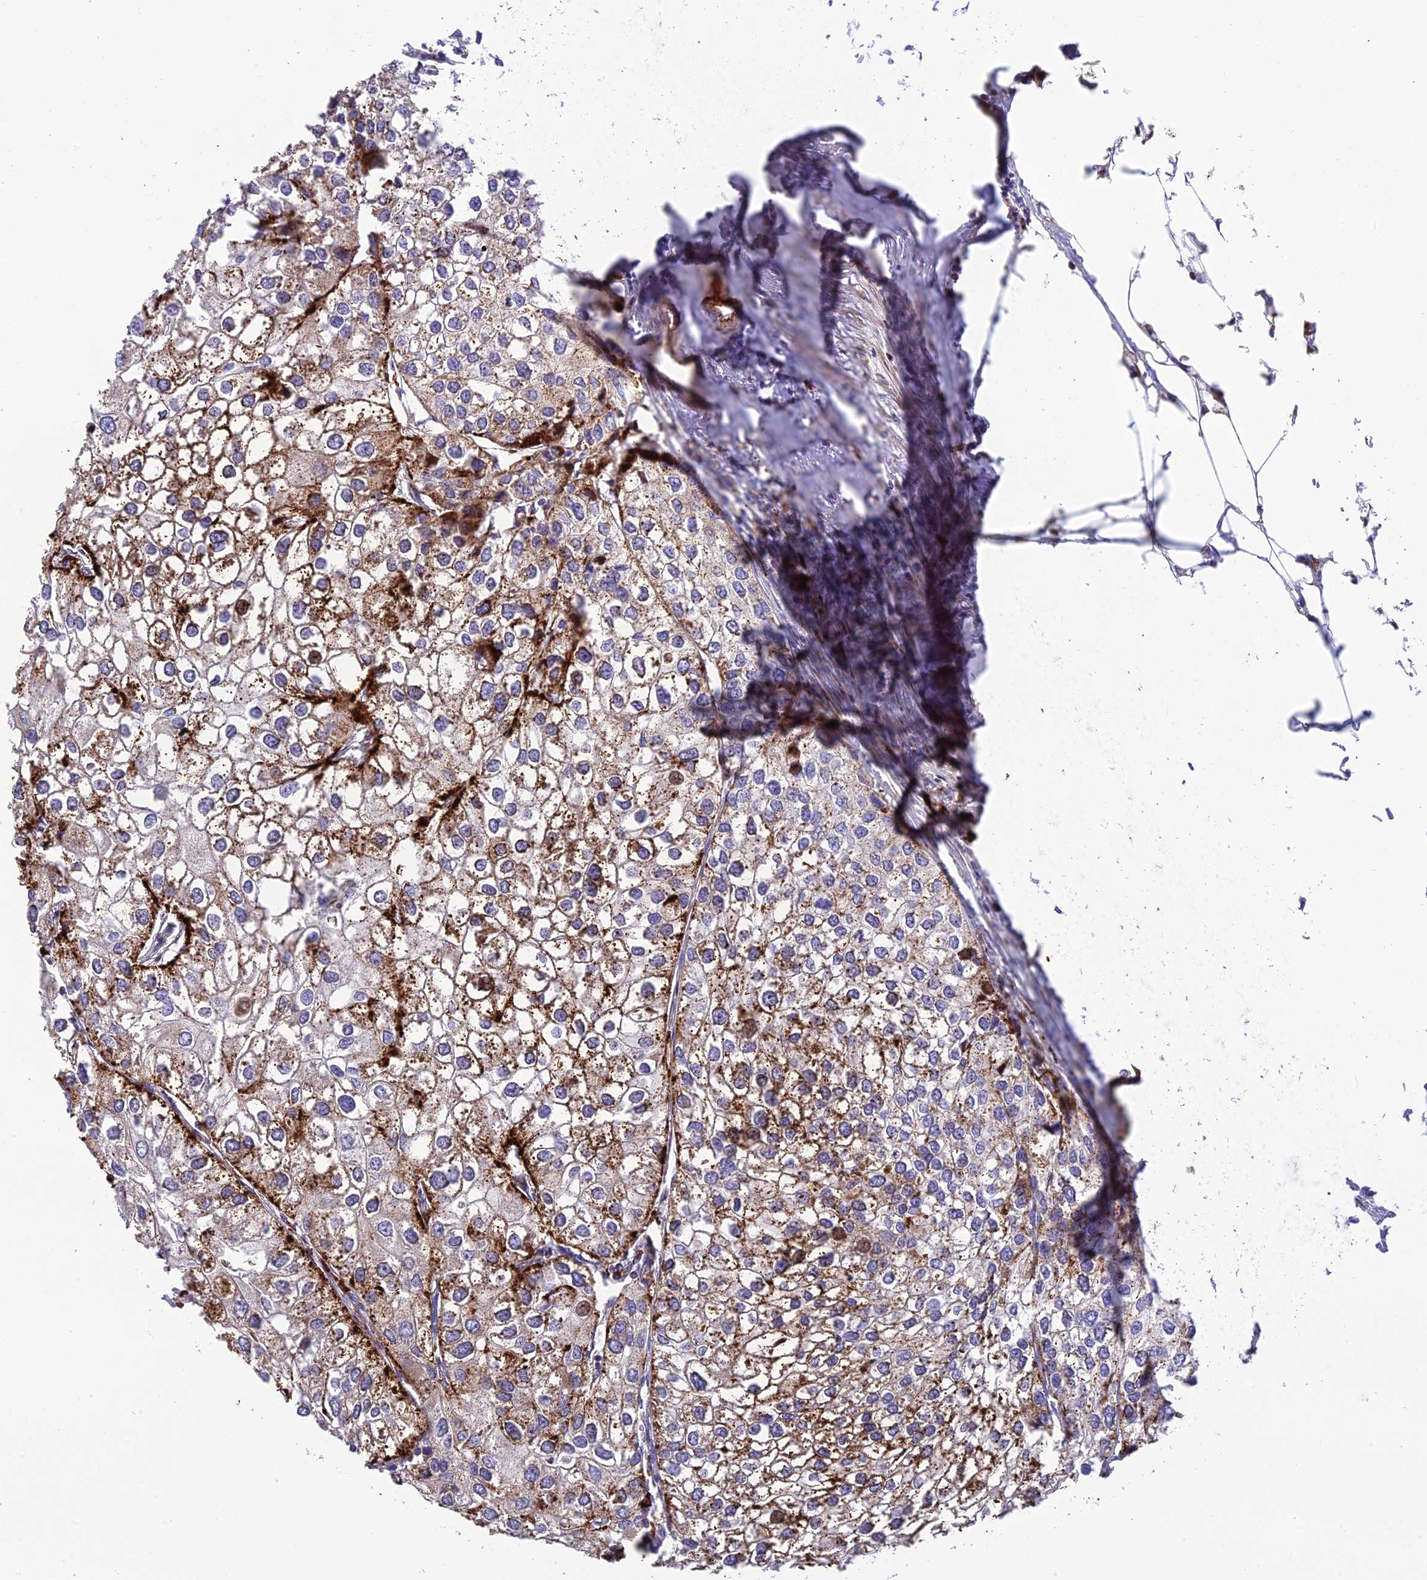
{"staining": {"intensity": "strong", "quantity": "25%-75%", "location": "cytoplasmic/membranous"}, "tissue": "urothelial cancer", "cell_type": "Tumor cells", "image_type": "cancer", "snomed": [{"axis": "morphology", "description": "Urothelial carcinoma, High grade"}, {"axis": "topography", "description": "Urinary bladder"}], "caption": "Urothelial cancer stained with a brown dye reveals strong cytoplasmic/membranous positive positivity in about 25%-75% of tumor cells.", "gene": "CPSF4L", "patient": {"sex": "male", "age": 64}}